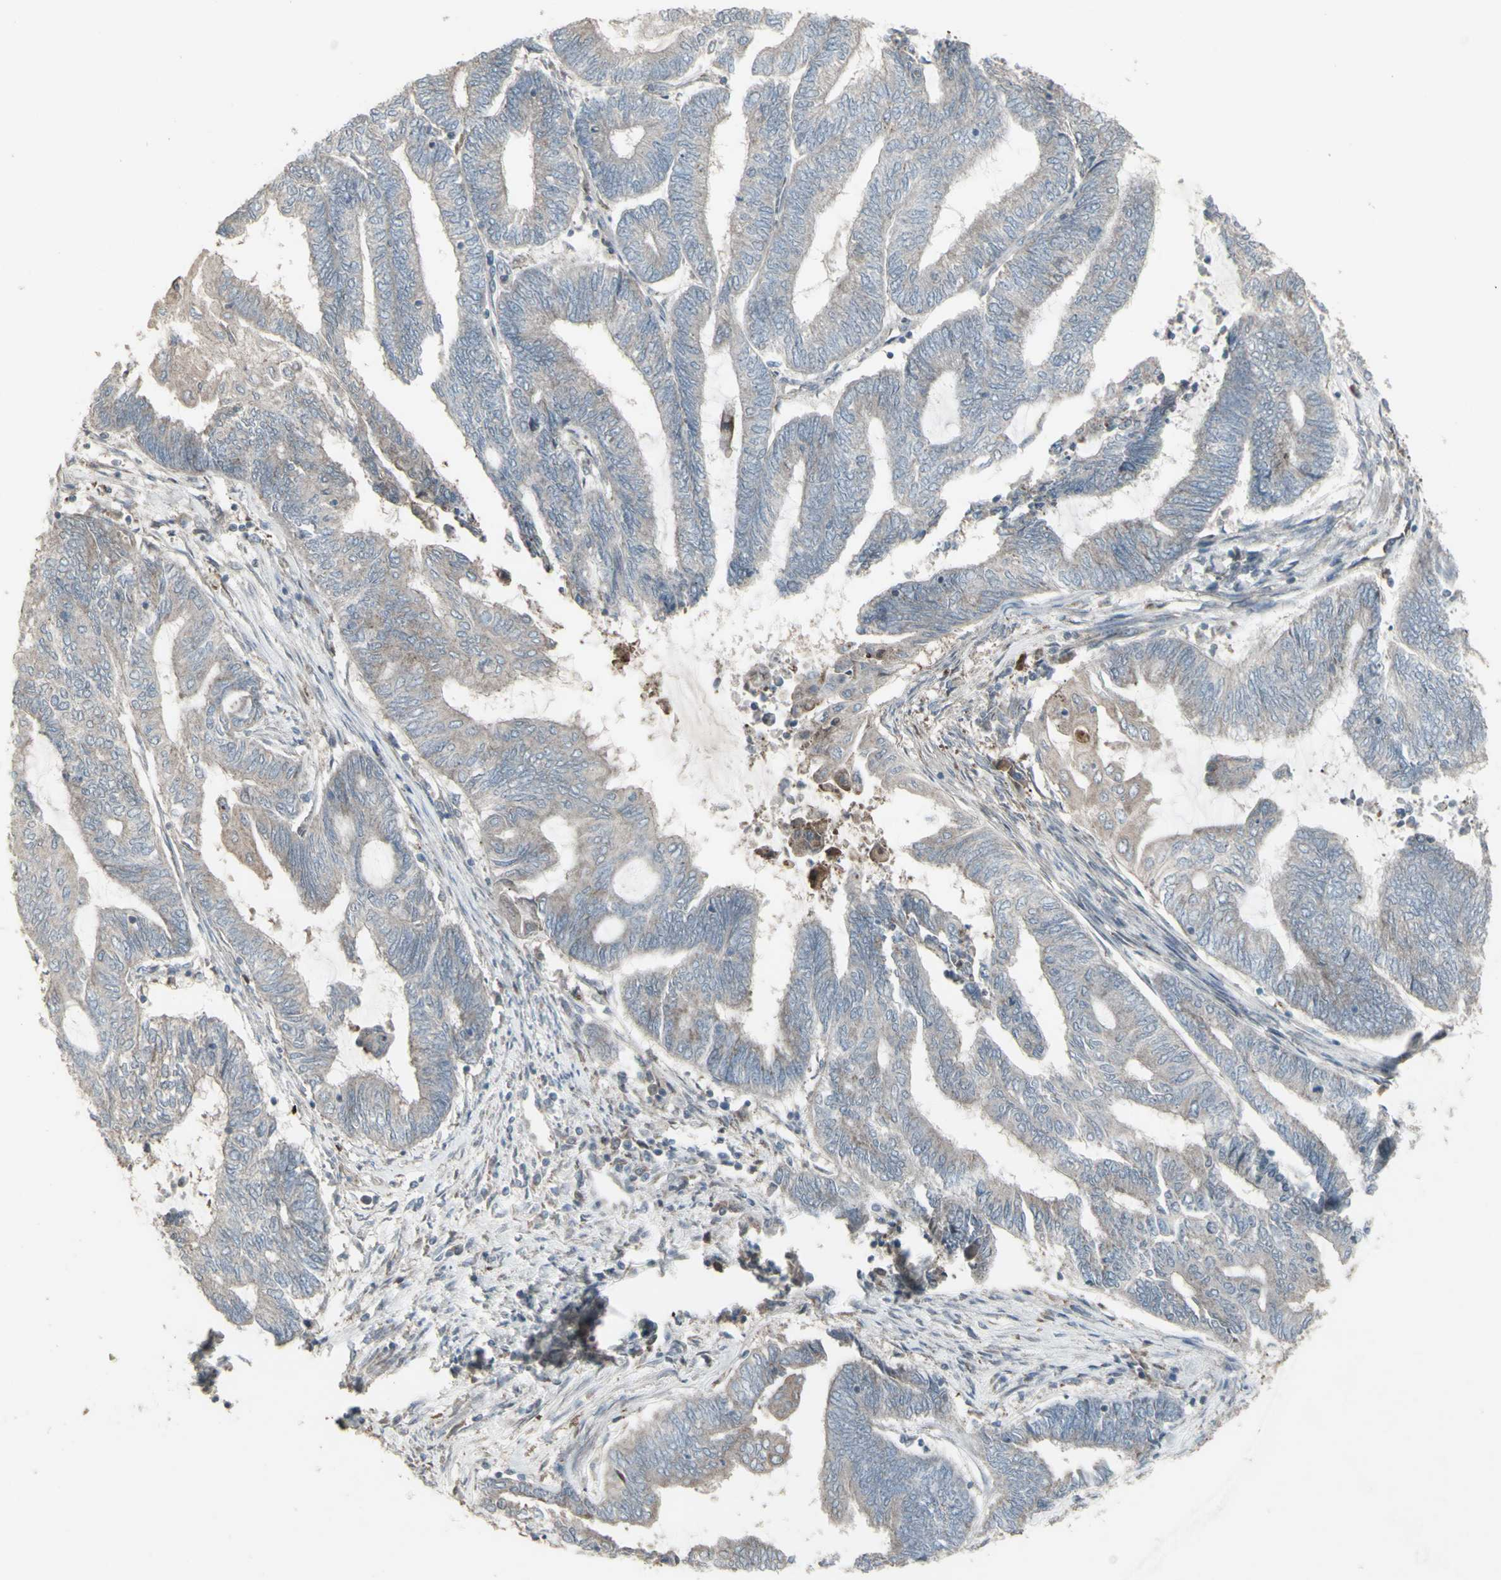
{"staining": {"intensity": "weak", "quantity": "25%-75%", "location": "cytoplasmic/membranous"}, "tissue": "endometrial cancer", "cell_type": "Tumor cells", "image_type": "cancer", "snomed": [{"axis": "morphology", "description": "Adenocarcinoma, NOS"}, {"axis": "topography", "description": "Uterus"}, {"axis": "topography", "description": "Endometrium"}], "caption": "High-magnification brightfield microscopy of adenocarcinoma (endometrial) stained with DAB (3,3'-diaminobenzidine) (brown) and counterstained with hematoxylin (blue). tumor cells exhibit weak cytoplasmic/membranous expression is identified in about25%-75% of cells.", "gene": "RNASEL", "patient": {"sex": "female", "age": 70}}